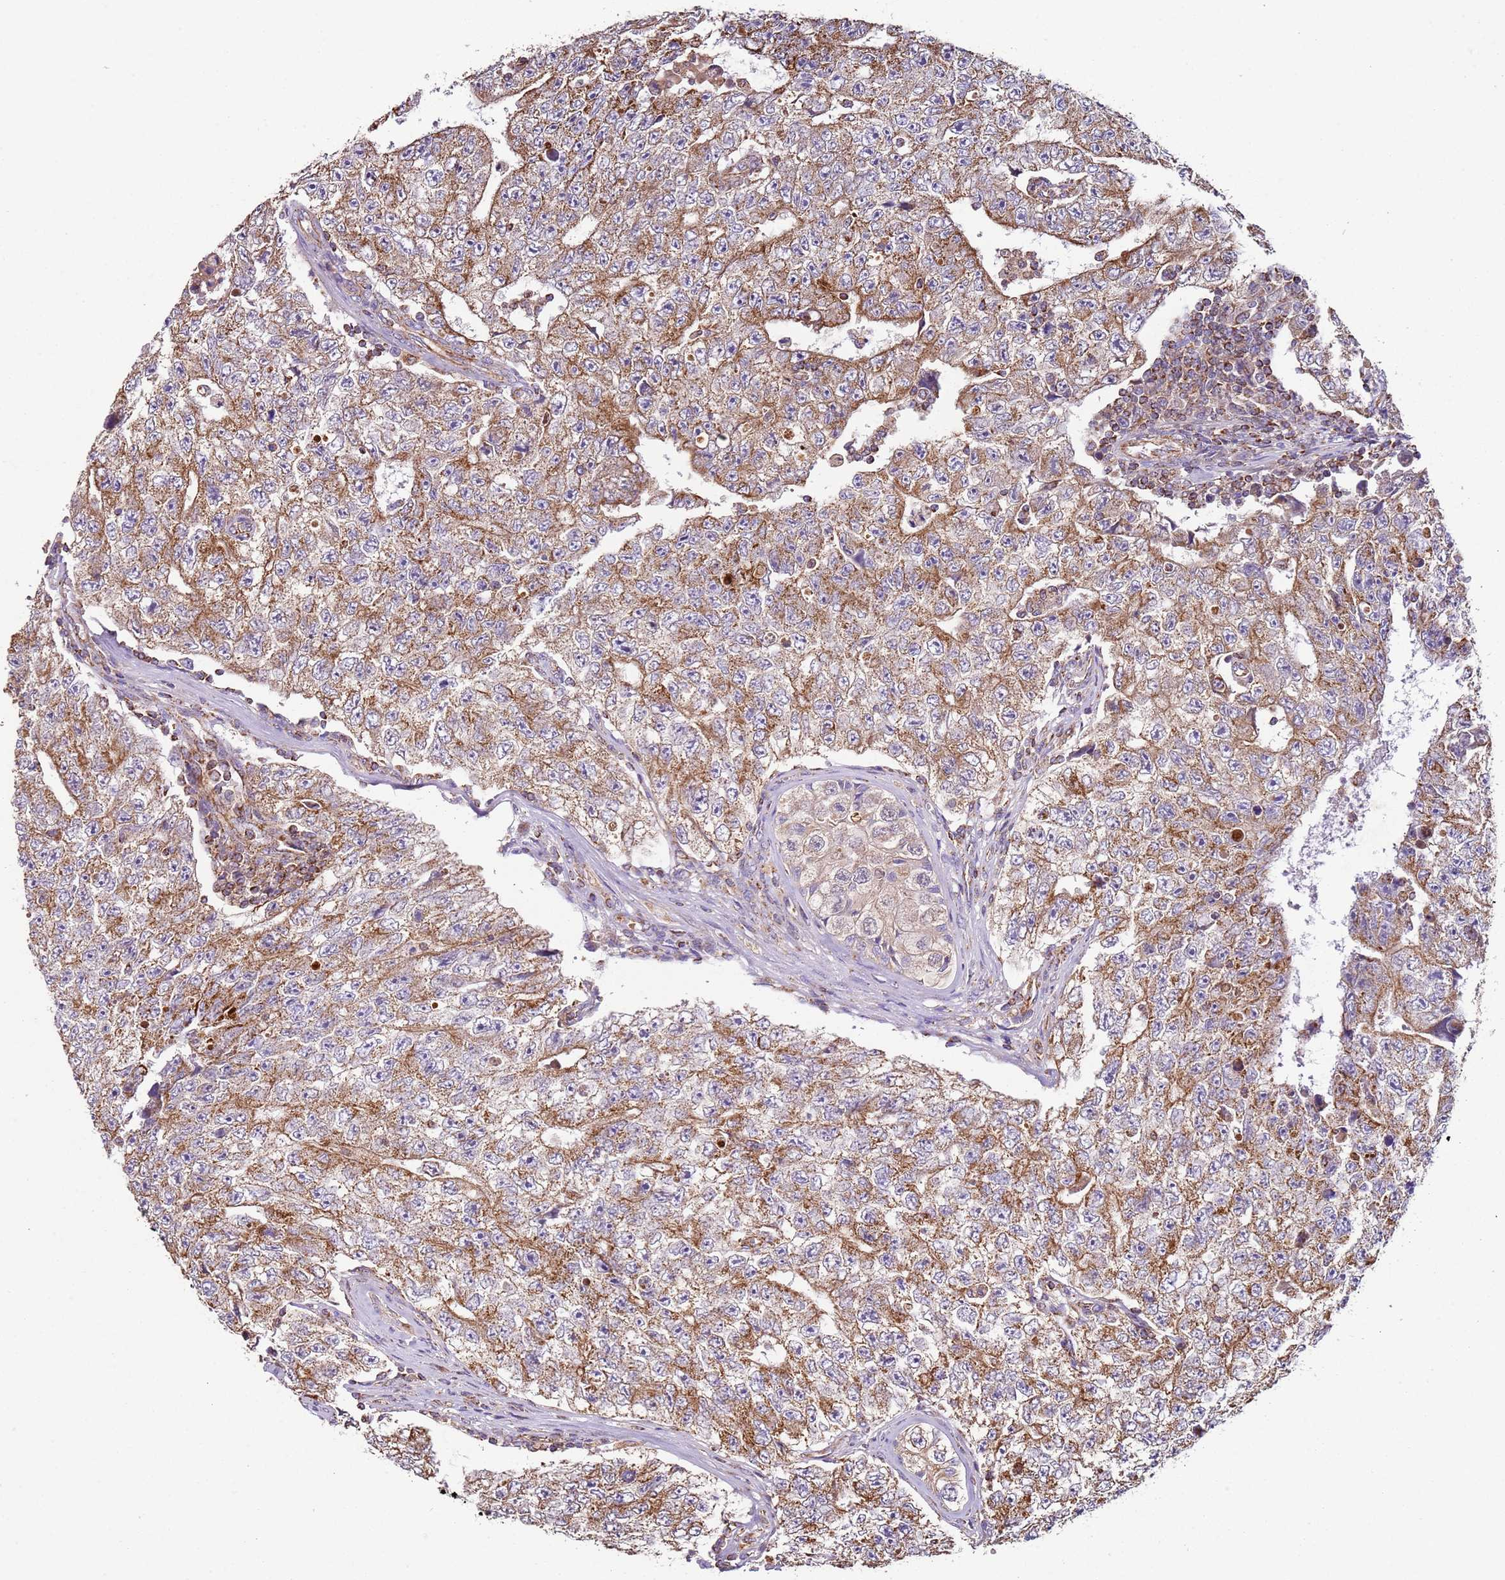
{"staining": {"intensity": "moderate", "quantity": ">75%", "location": "cytoplasmic/membranous"}, "tissue": "testis cancer", "cell_type": "Tumor cells", "image_type": "cancer", "snomed": [{"axis": "morphology", "description": "Carcinoma, Embryonal, NOS"}, {"axis": "topography", "description": "Testis"}], "caption": "Testis cancer tissue exhibits moderate cytoplasmic/membranous positivity in approximately >75% of tumor cells, visualized by immunohistochemistry.", "gene": "RMND5A", "patient": {"sex": "male", "age": 17}}